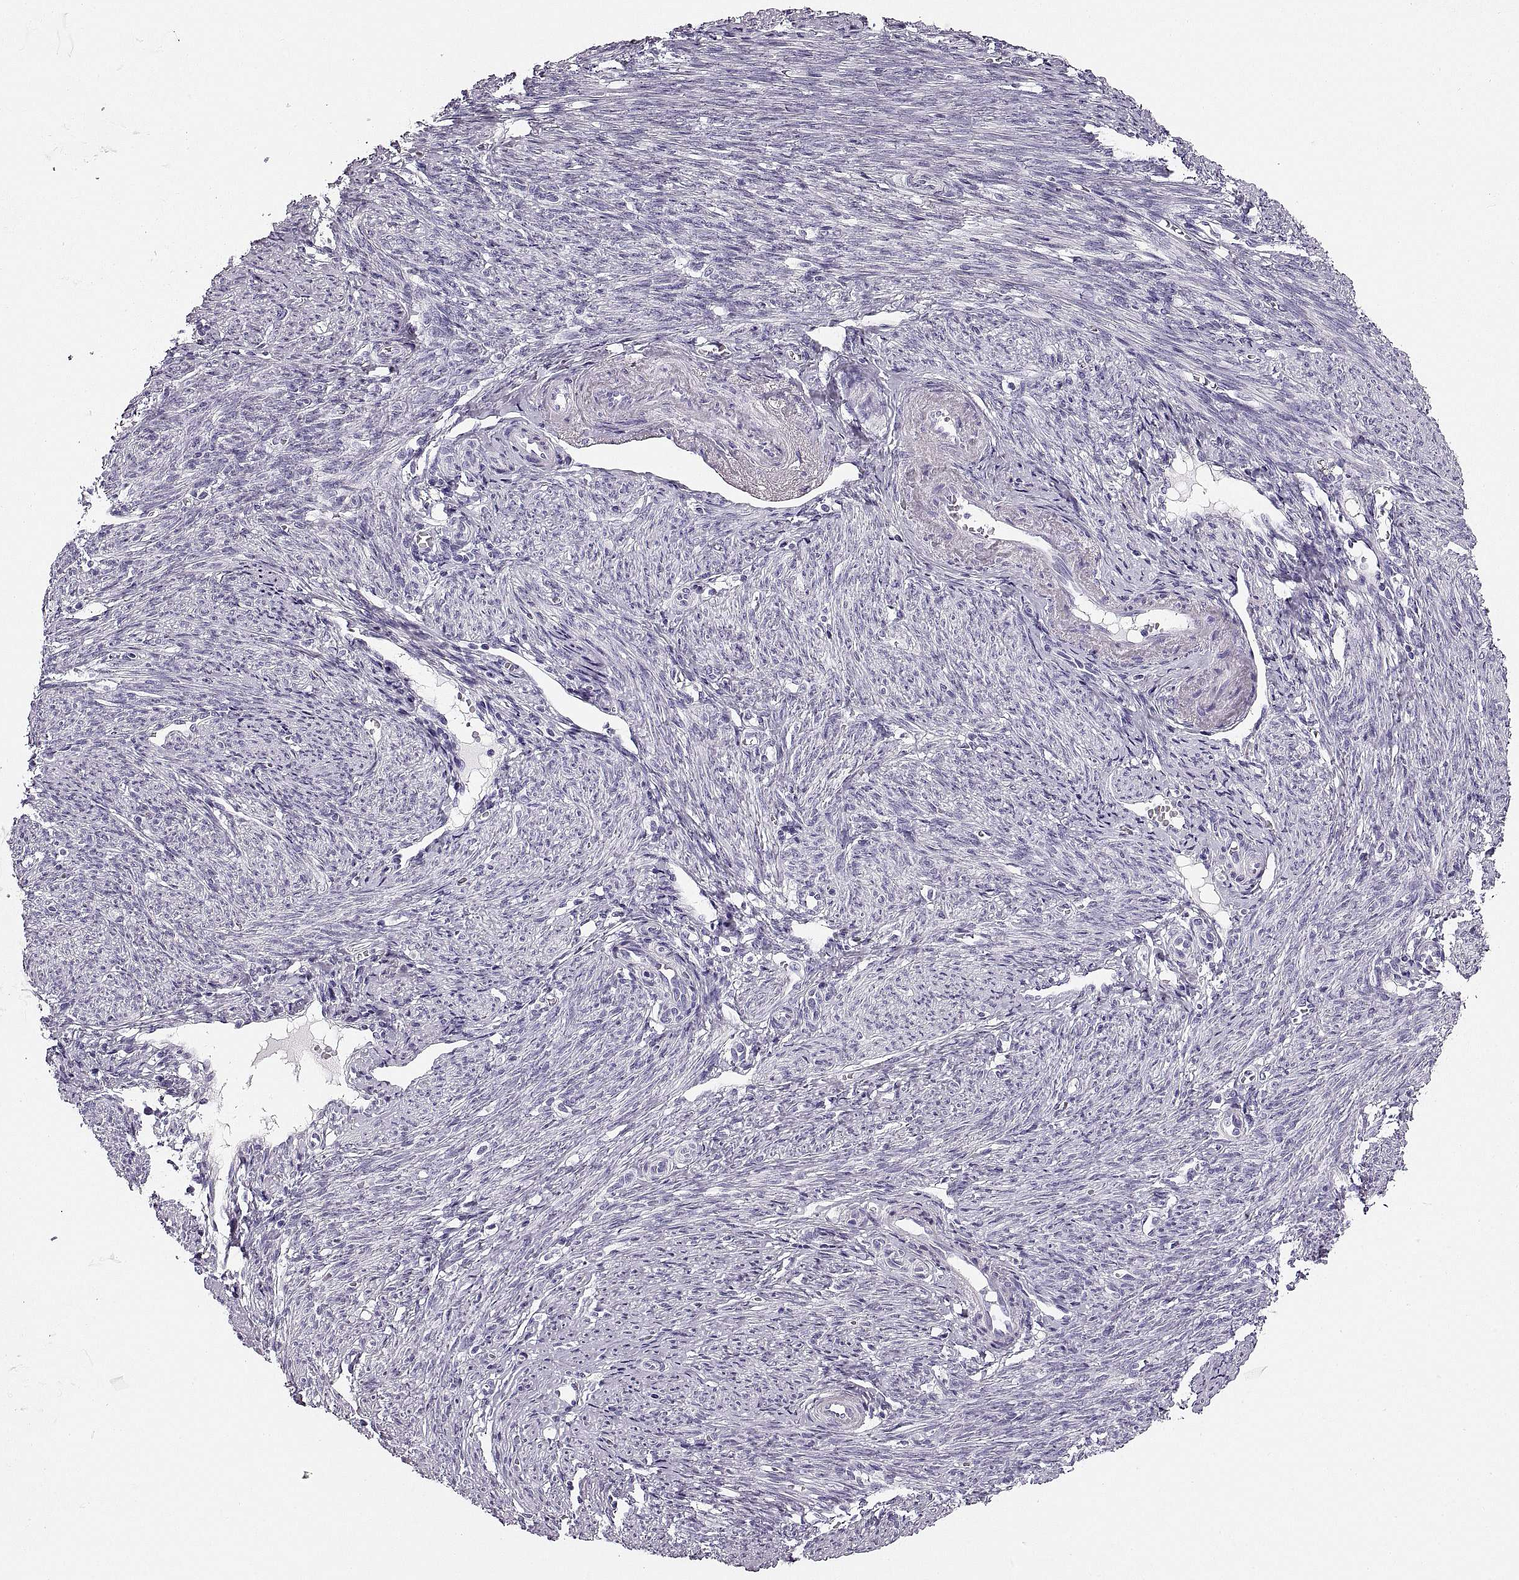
{"staining": {"intensity": "negative", "quantity": "none", "location": "none"}, "tissue": "endometrial cancer", "cell_type": "Tumor cells", "image_type": "cancer", "snomed": [{"axis": "morphology", "description": "Adenocarcinoma, NOS"}, {"axis": "topography", "description": "Endometrium"}], "caption": "Endometrial cancer (adenocarcinoma) stained for a protein using IHC exhibits no staining tumor cells.", "gene": "MILR1", "patient": {"sex": "female", "age": 57}}